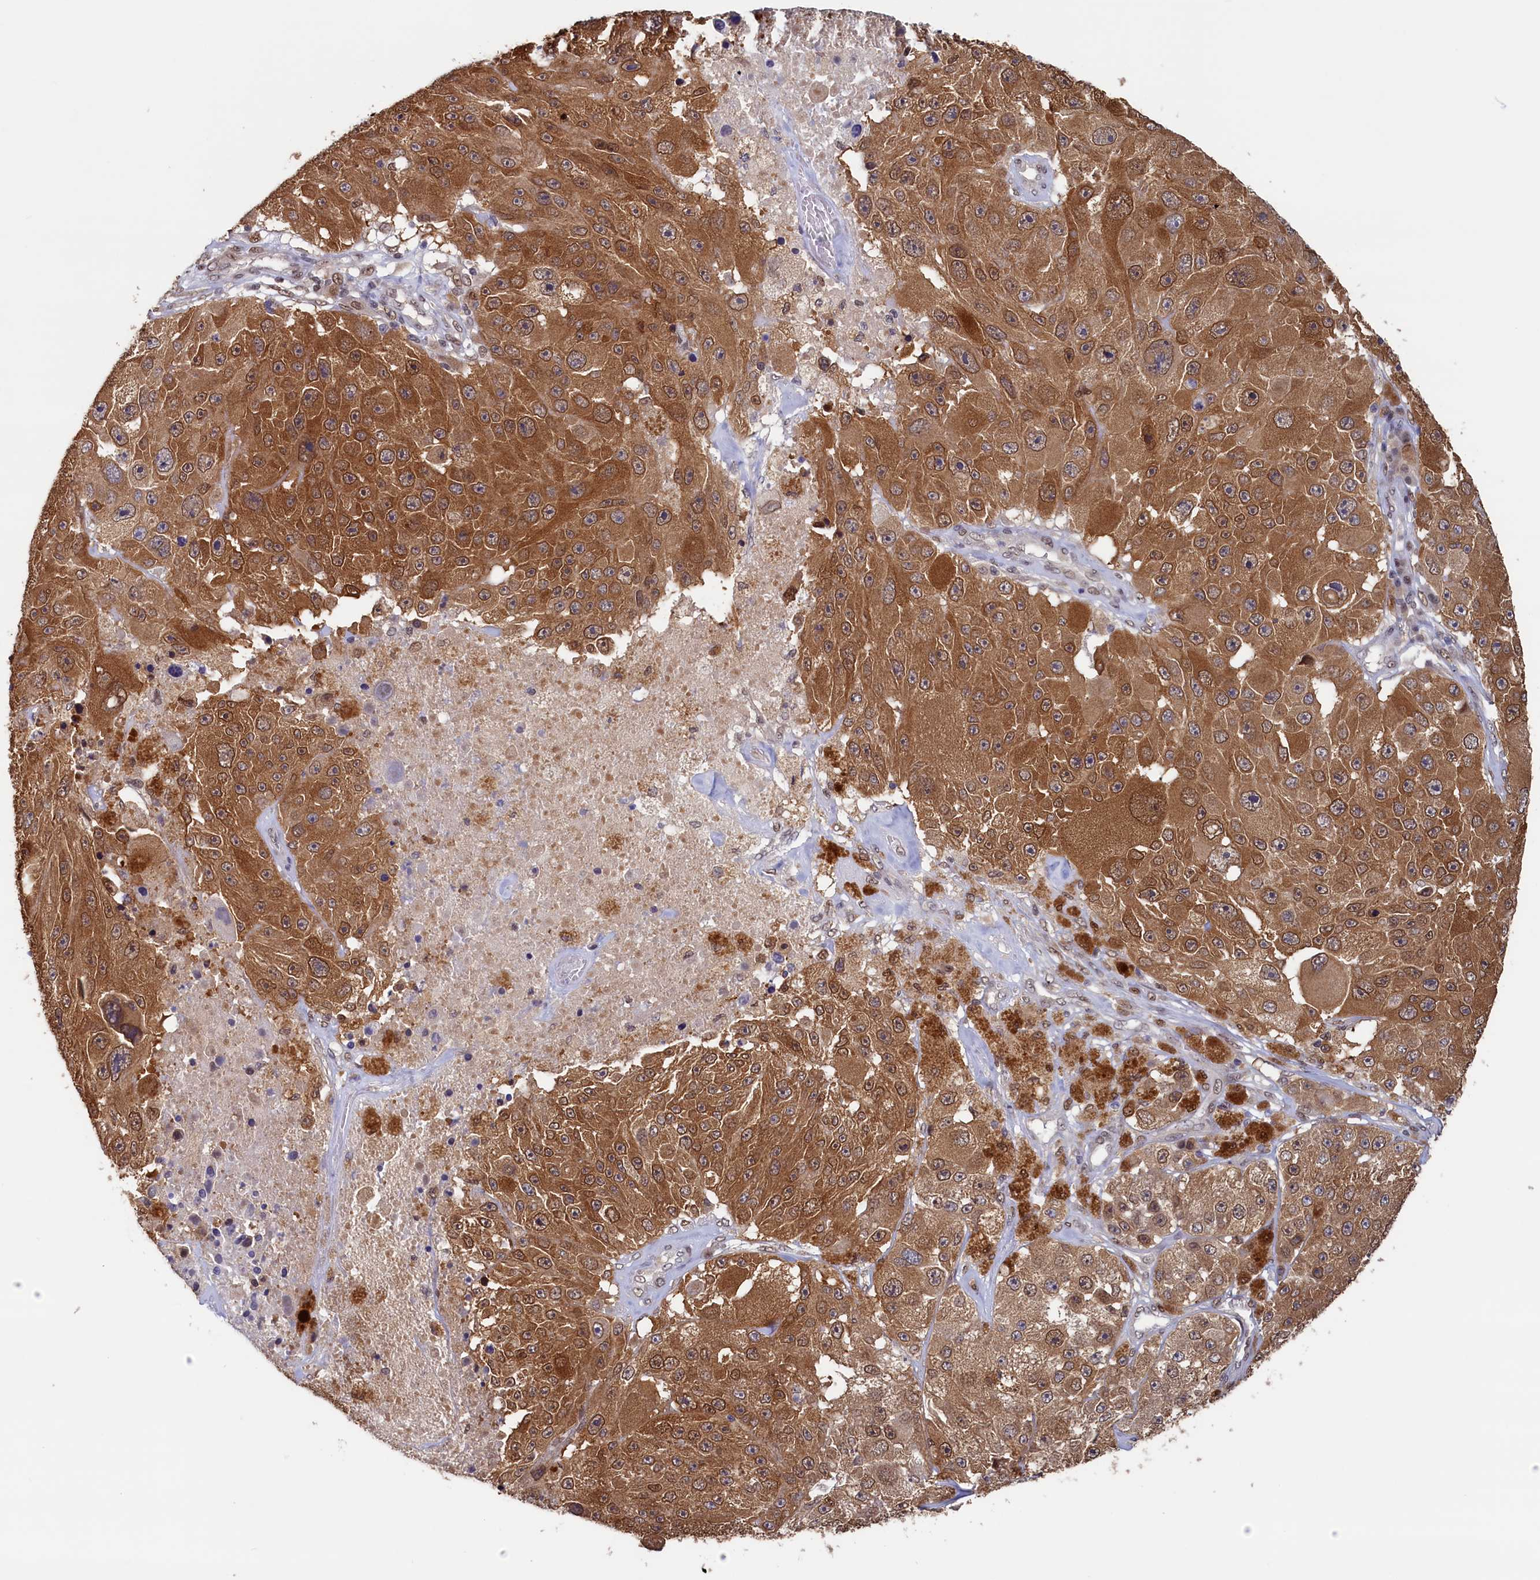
{"staining": {"intensity": "moderate", "quantity": ">75%", "location": "cytoplasmic/membranous"}, "tissue": "melanoma", "cell_type": "Tumor cells", "image_type": "cancer", "snomed": [{"axis": "morphology", "description": "Malignant melanoma, Metastatic site"}, {"axis": "topography", "description": "Lymph node"}], "caption": "IHC (DAB) staining of malignant melanoma (metastatic site) reveals moderate cytoplasmic/membranous protein expression in about >75% of tumor cells.", "gene": "AHCY", "patient": {"sex": "male", "age": 62}}